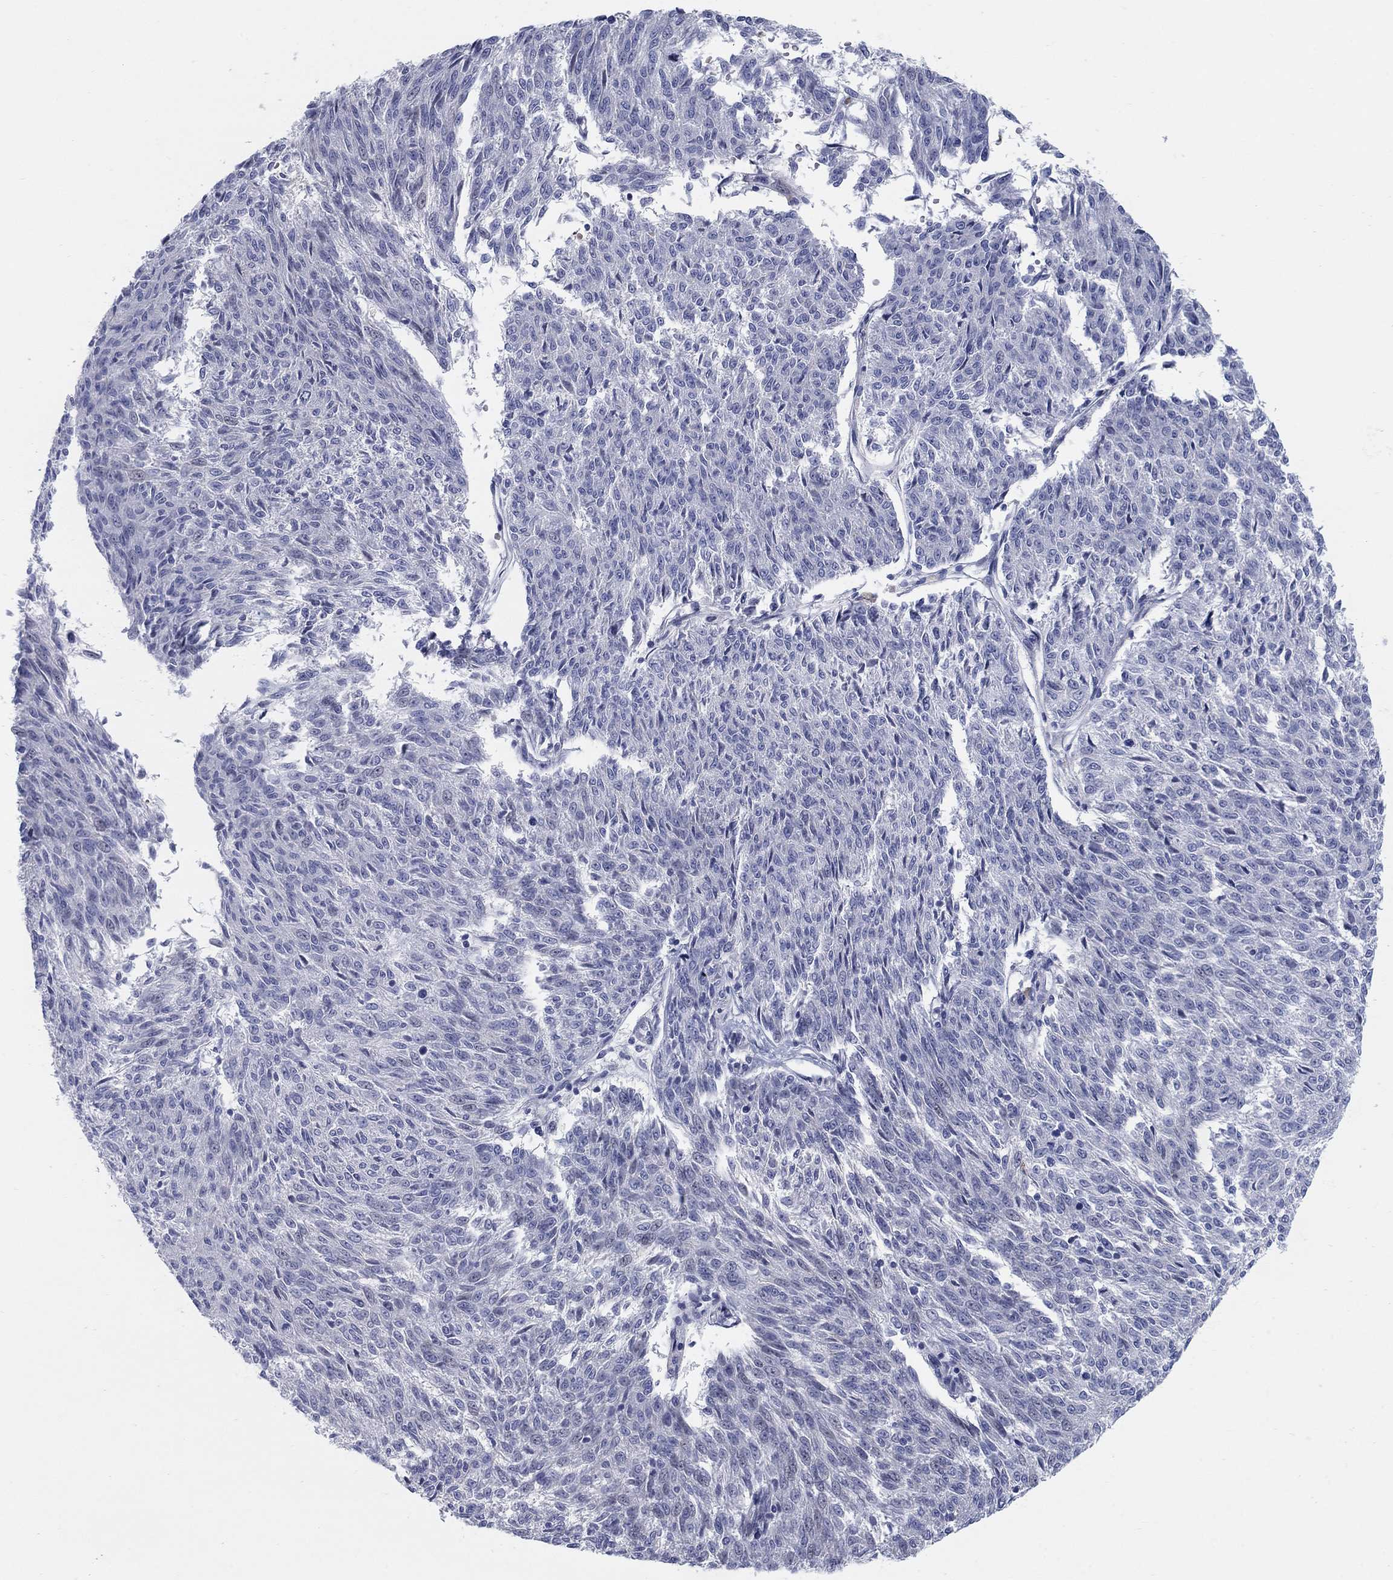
{"staining": {"intensity": "negative", "quantity": "none", "location": "none"}, "tissue": "melanoma", "cell_type": "Tumor cells", "image_type": "cancer", "snomed": [{"axis": "morphology", "description": "Malignant melanoma, NOS"}, {"axis": "topography", "description": "Skin"}], "caption": "This micrograph is of malignant melanoma stained with immunohistochemistry to label a protein in brown with the nuclei are counter-stained blue. There is no staining in tumor cells. The staining is performed using DAB (3,3'-diaminobenzidine) brown chromogen with nuclei counter-stained in using hematoxylin.", "gene": "HEATR4", "patient": {"sex": "female", "age": 72}}